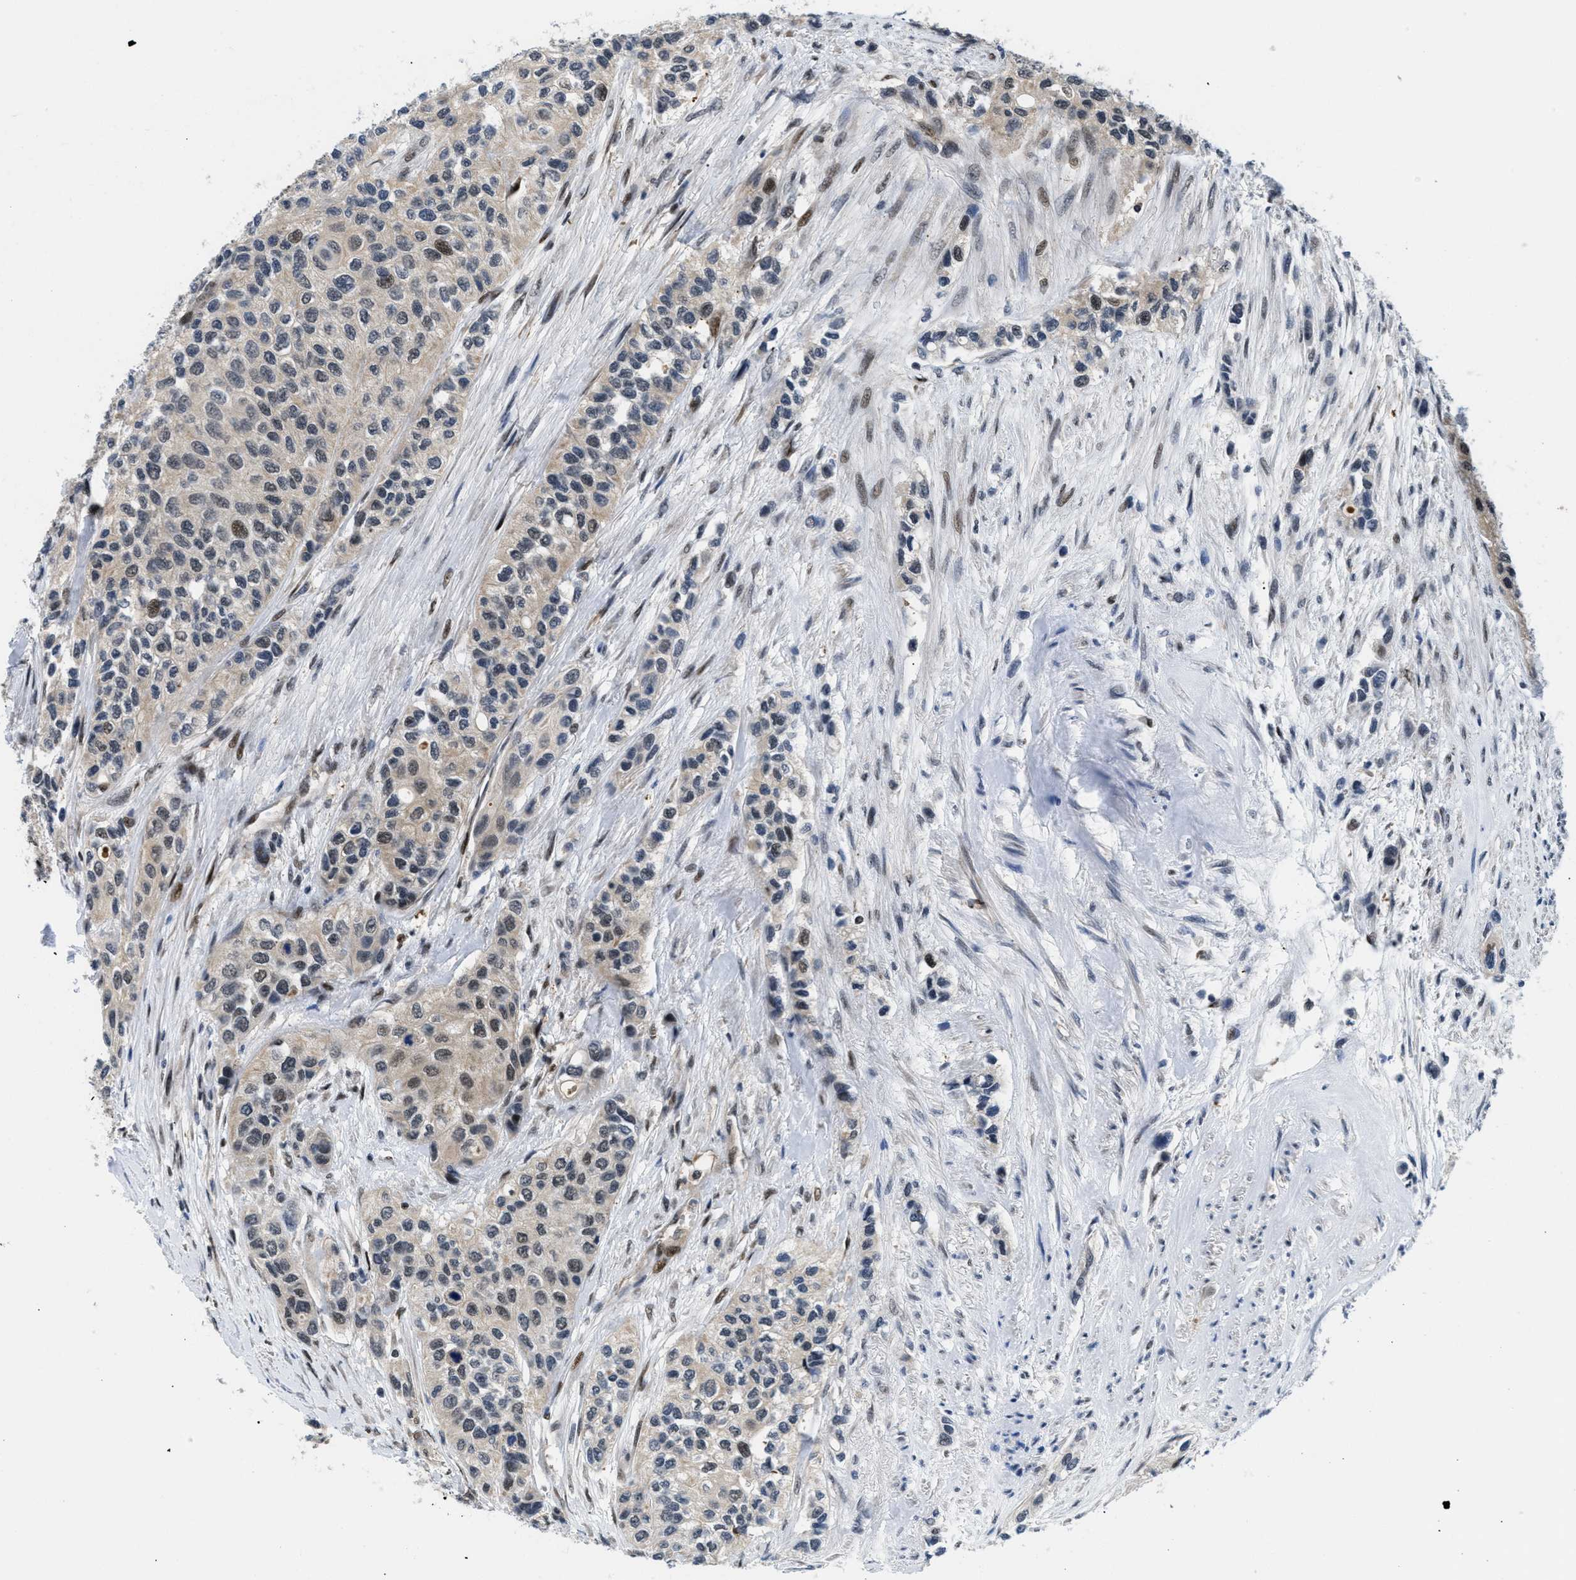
{"staining": {"intensity": "moderate", "quantity": "25%-75%", "location": "nuclear"}, "tissue": "urothelial cancer", "cell_type": "Tumor cells", "image_type": "cancer", "snomed": [{"axis": "morphology", "description": "Urothelial carcinoma, High grade"}, {"axis": "topography", "description": "Urinary bladder"}], "caption": "Moderate nuclear staining is appreciated in about 25%-75% of tumor cells in urothelial cancer. The staining was performed using DAB, with brown indicating positive protein expression. Nuclei are stained blue with hematoxylin.", "gene": "SLC29A2", "patient": {"sex": "female", "age": 56}}